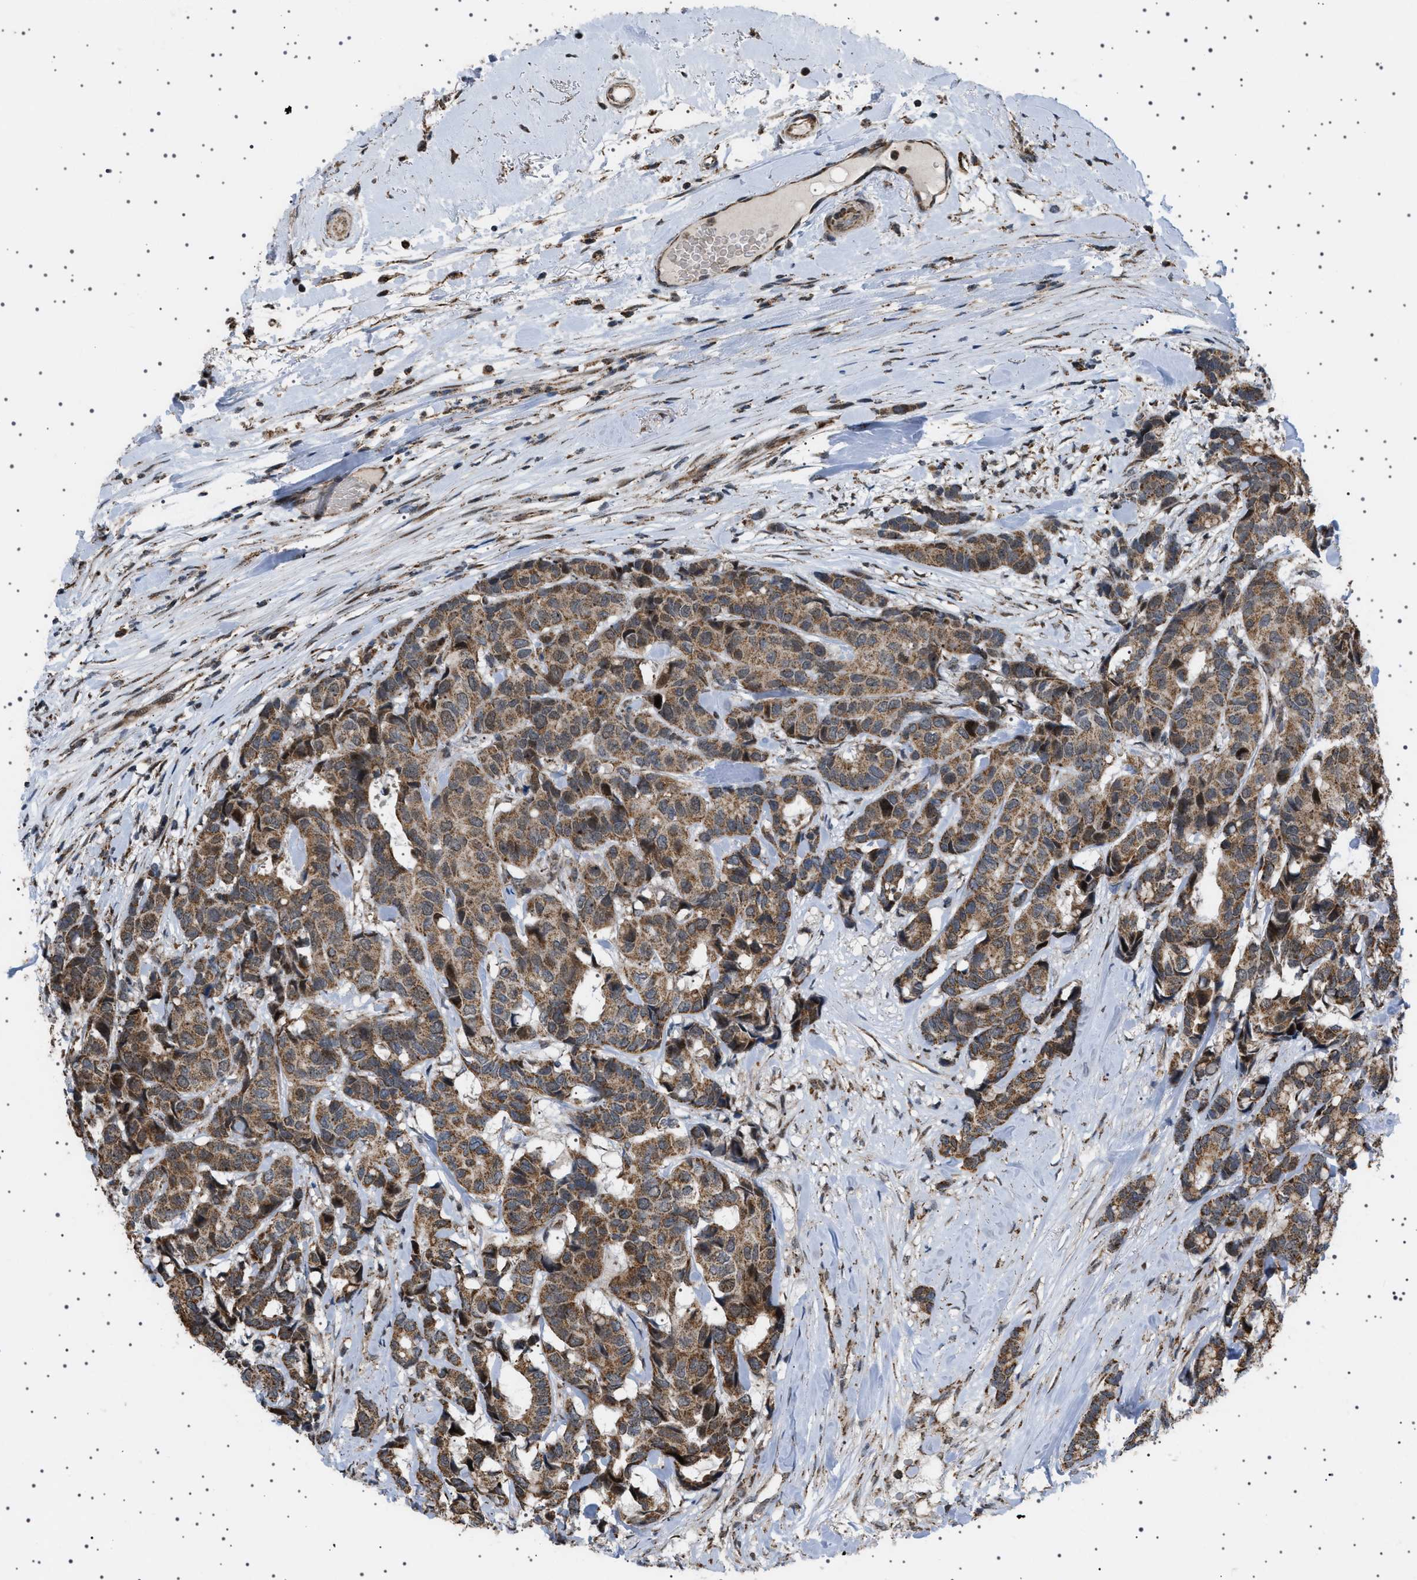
{"staining": {"intensity": "moderate", "quantity": ">75%", "location": "cytoplasmic/membranous"}, "tissue": "breast cancer", "cell_type": "Tumor cells", "image_type": "cancer", "snomed": [{"axis": "morphology", "description": "Duct carcinoma"}, {"axis": "topography", "description": "Breast"}], "caption": "Protein staining shows moderate cytoplasmic/membranous expression in approximately >75% of tumor cells in breast cancer. The staining was performed using DAB (3,3'-diaminobenzidine), with brown indicating positive protein expression. Nuclei are stained blue with hematoxylin.", "gene": "MELK", "patient": {"sex": "female", "age": 87}}